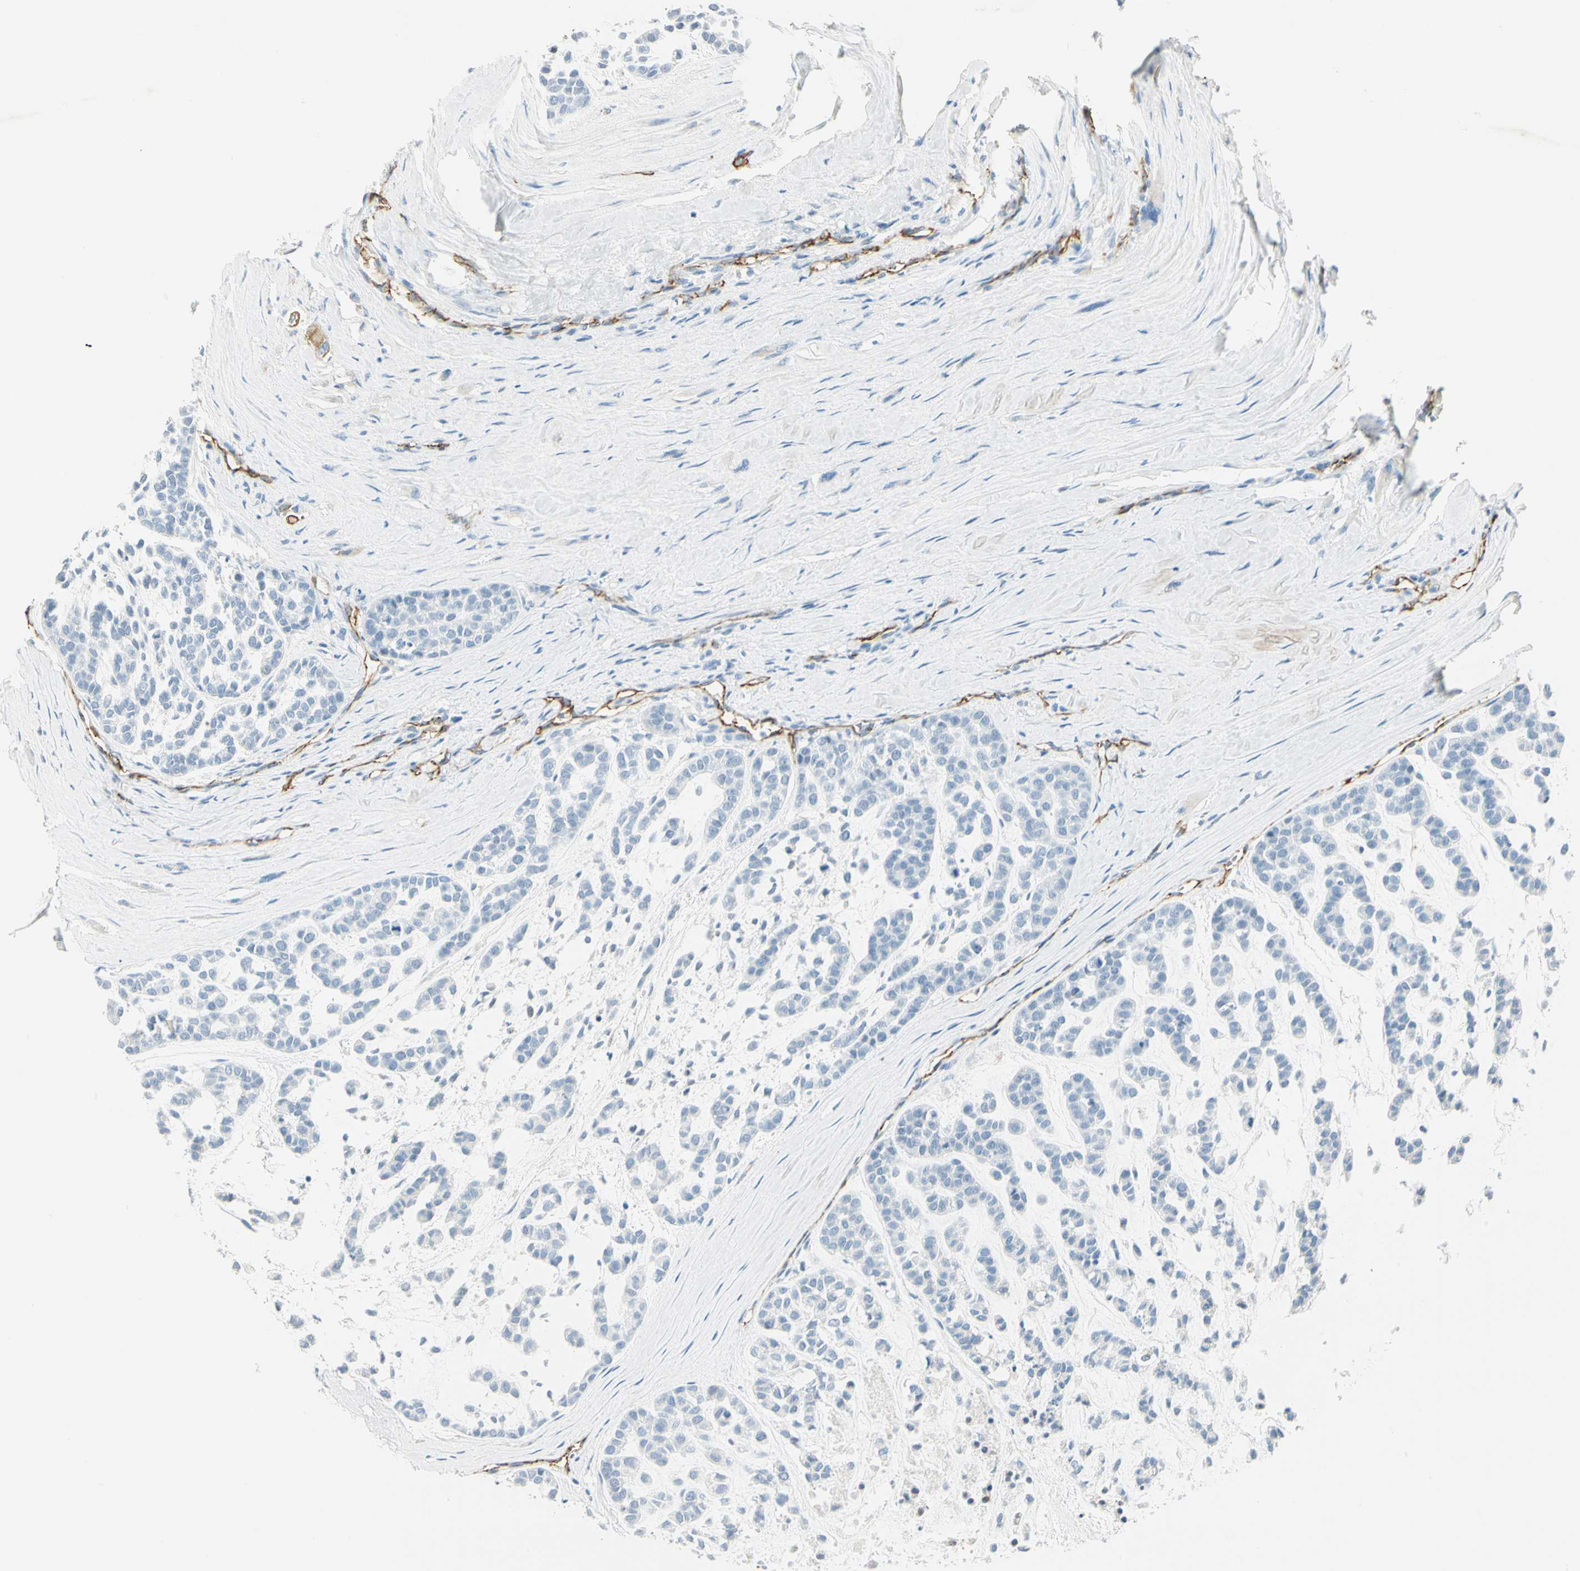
{"staining": {"intensity": "weak", "quantity": "<25%", "location": "cytoplasmic/membranous"}, "tissue": "head and neck cancer", "cell_type": "Tumor cells", "image_type": "cancer", "snomed": [{"axis": "morphology", "description": "Adenocarcinoma, NOS"}, {"axis": "morphology", "description": "Adenoma, NOS"}, {"axis": "topography", "description": "Head-Neck"}], "caption": "IHC image of neoplastic tissue: head and neck adenoma stained with DAB (3,3'-diaminobenzidine) exhibits no significant protein positivity in tumor cells. (Immunohistochemistry (ihc), brightfield microscopy, high magnification).", "gene": "VPS9D1", "patient": {"sex": "female", "age": 55}}